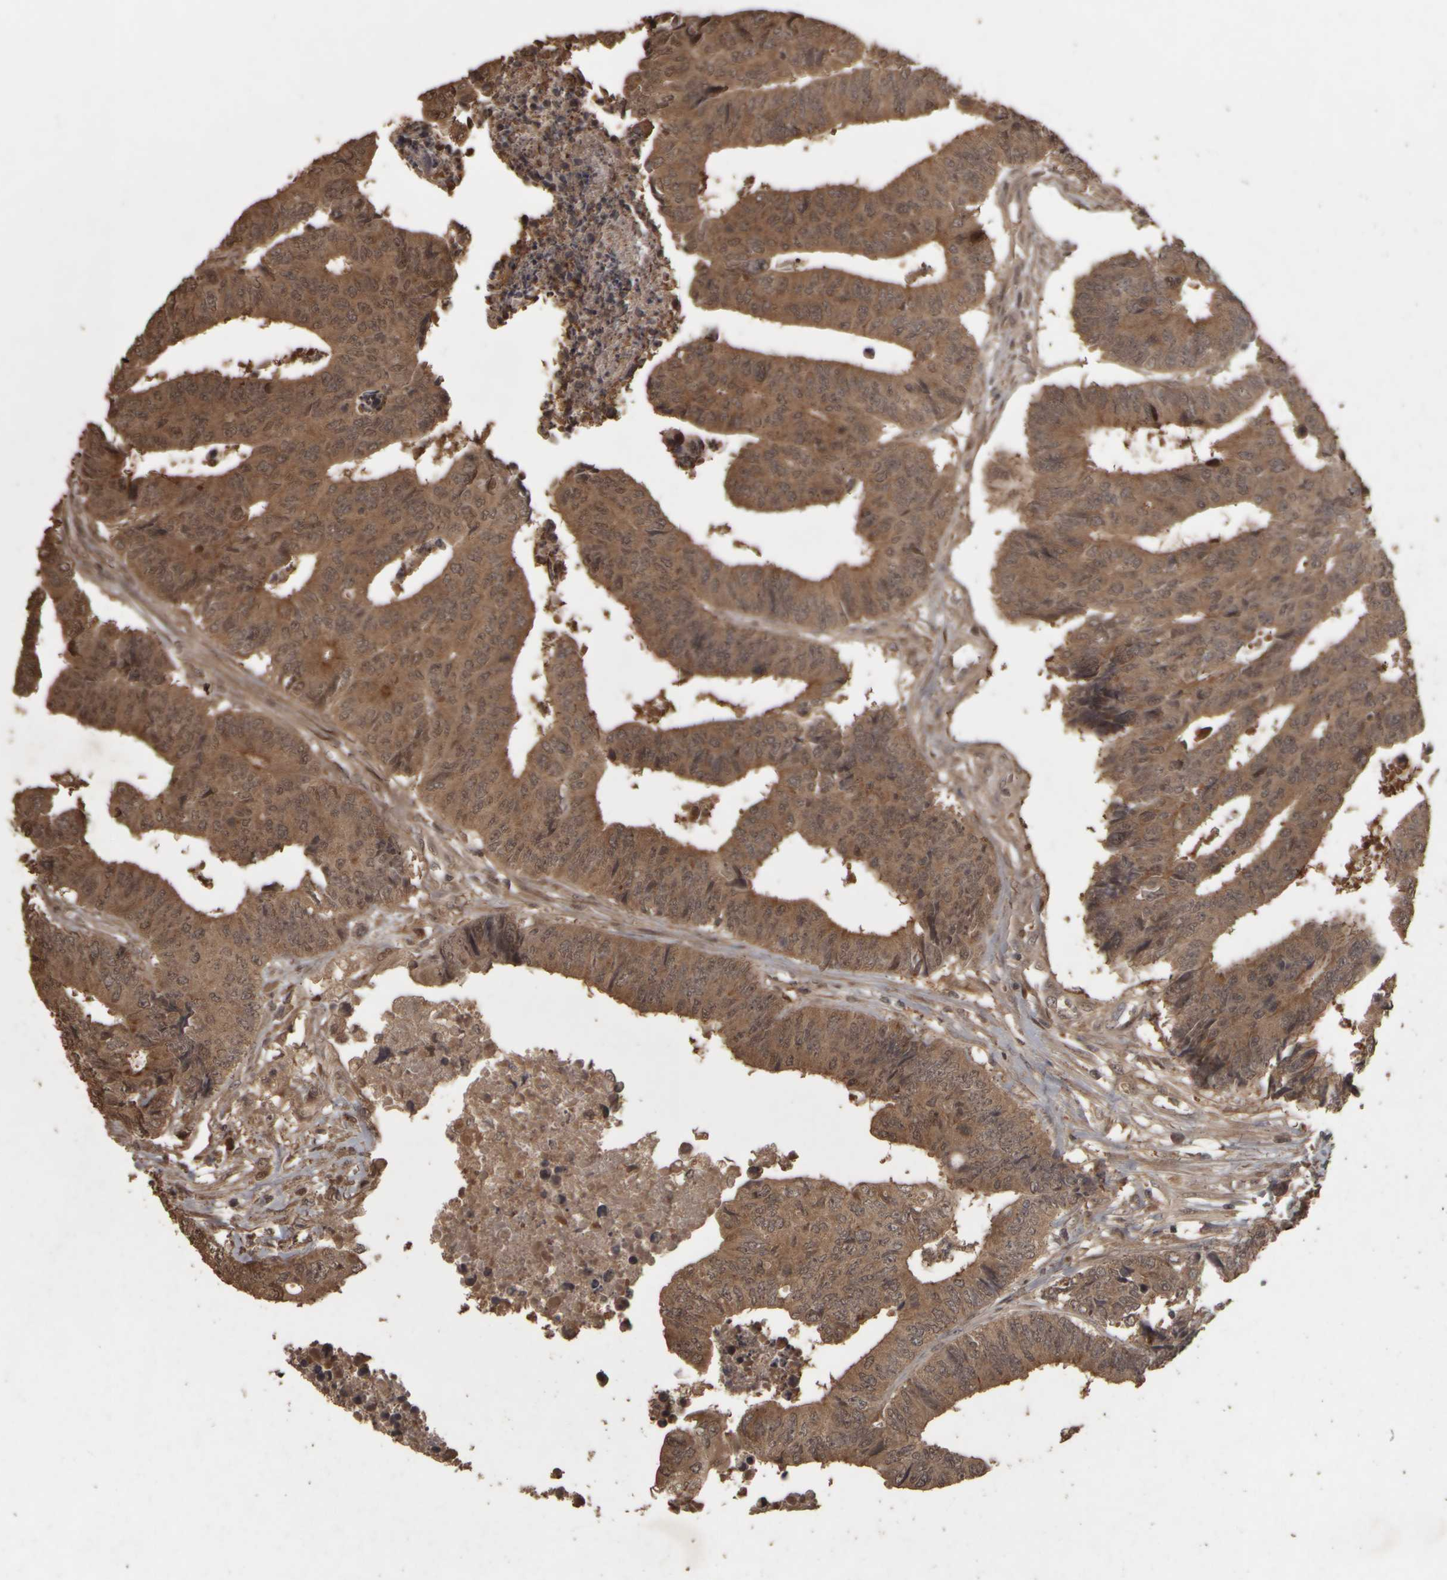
{"staining": {"intensity": "moderate", "quantity": ">75%", "location": "cytoplasmic/membranous,nuclear"}, "tissue": "colorectal cancer", "cell_type": "Tumor cells", "image_type": "cancer", "snomed": [{"axis": "morphology", "description": "Adenocarcinoma, NOS"}, {"axis": "topography", "description": "Rectum"}], "caption": "High-power microscopy captured an immunohistochemistry (IHC) histopathology image of adenocarcinoma (colorectal), revealing moderate cytoplasmic/membranous and nuclear staining in about >75% of tumor cells.", "gene": "ACO1", "patient": {"sex": "male", "age": 84}}